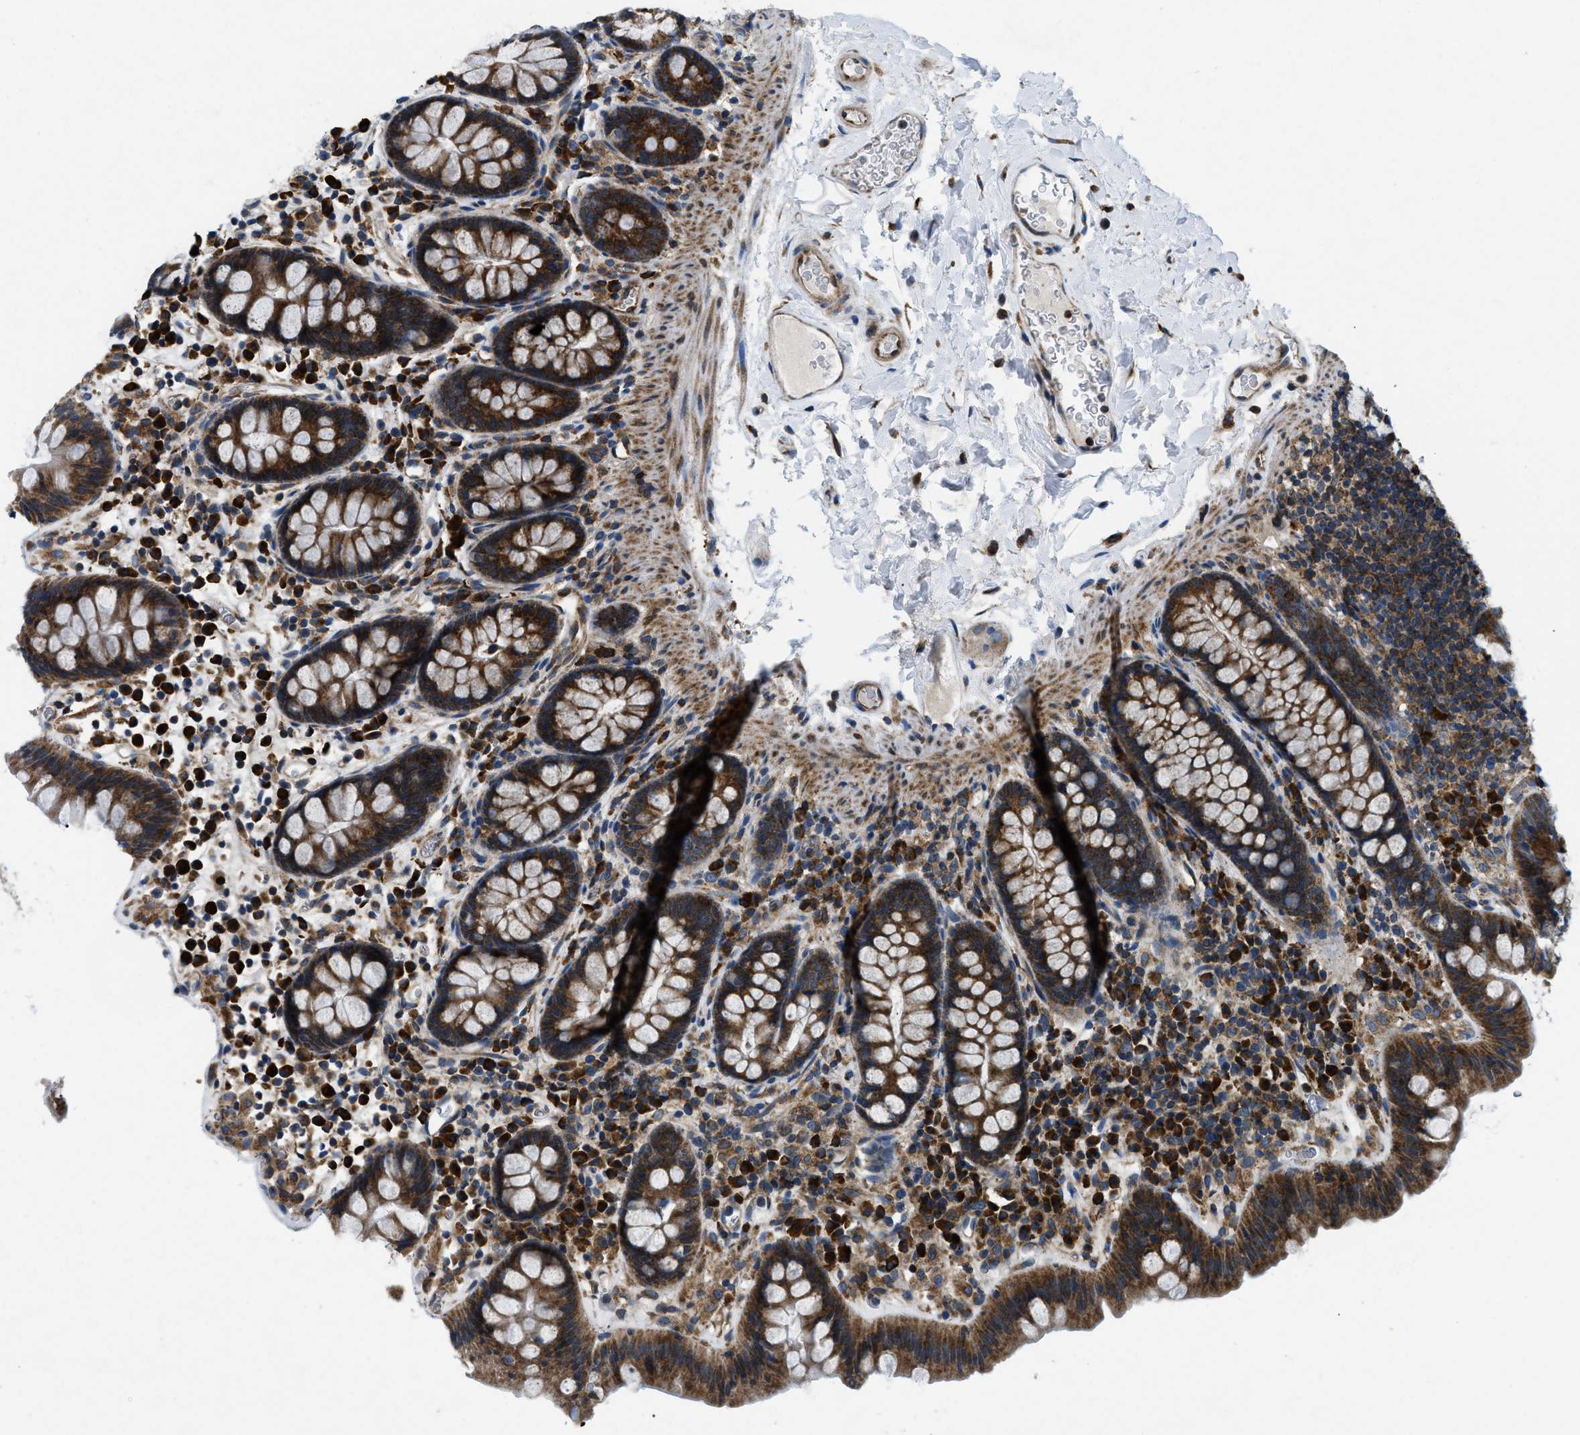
{"staining": {"intensity": "moderate", "quantity": ">75%", "location": "cytoplasmic/membranous"}, "tissue": "colon", "cell_type": "Endothelial cells", "image_type": "normal", "snomed": [{"axis": "morphology", "description": "Normal tissue, NOS"}, {"axis": "topography", "description": "Colon"}], "caption": "Immunohistochemical staining of benign colon demonstrates moderate cytoplasmic/membranous protein positivity in about >75% of endothelial cells. The protein of interest is stained brown, and the nuclei are stained in blue (DAB (3,3'-diaminobenzidine) IHC with brightfield microscopy, high magnification).", "gene": "CSPG4", "patient": {"sex": "female", "age": 80}}